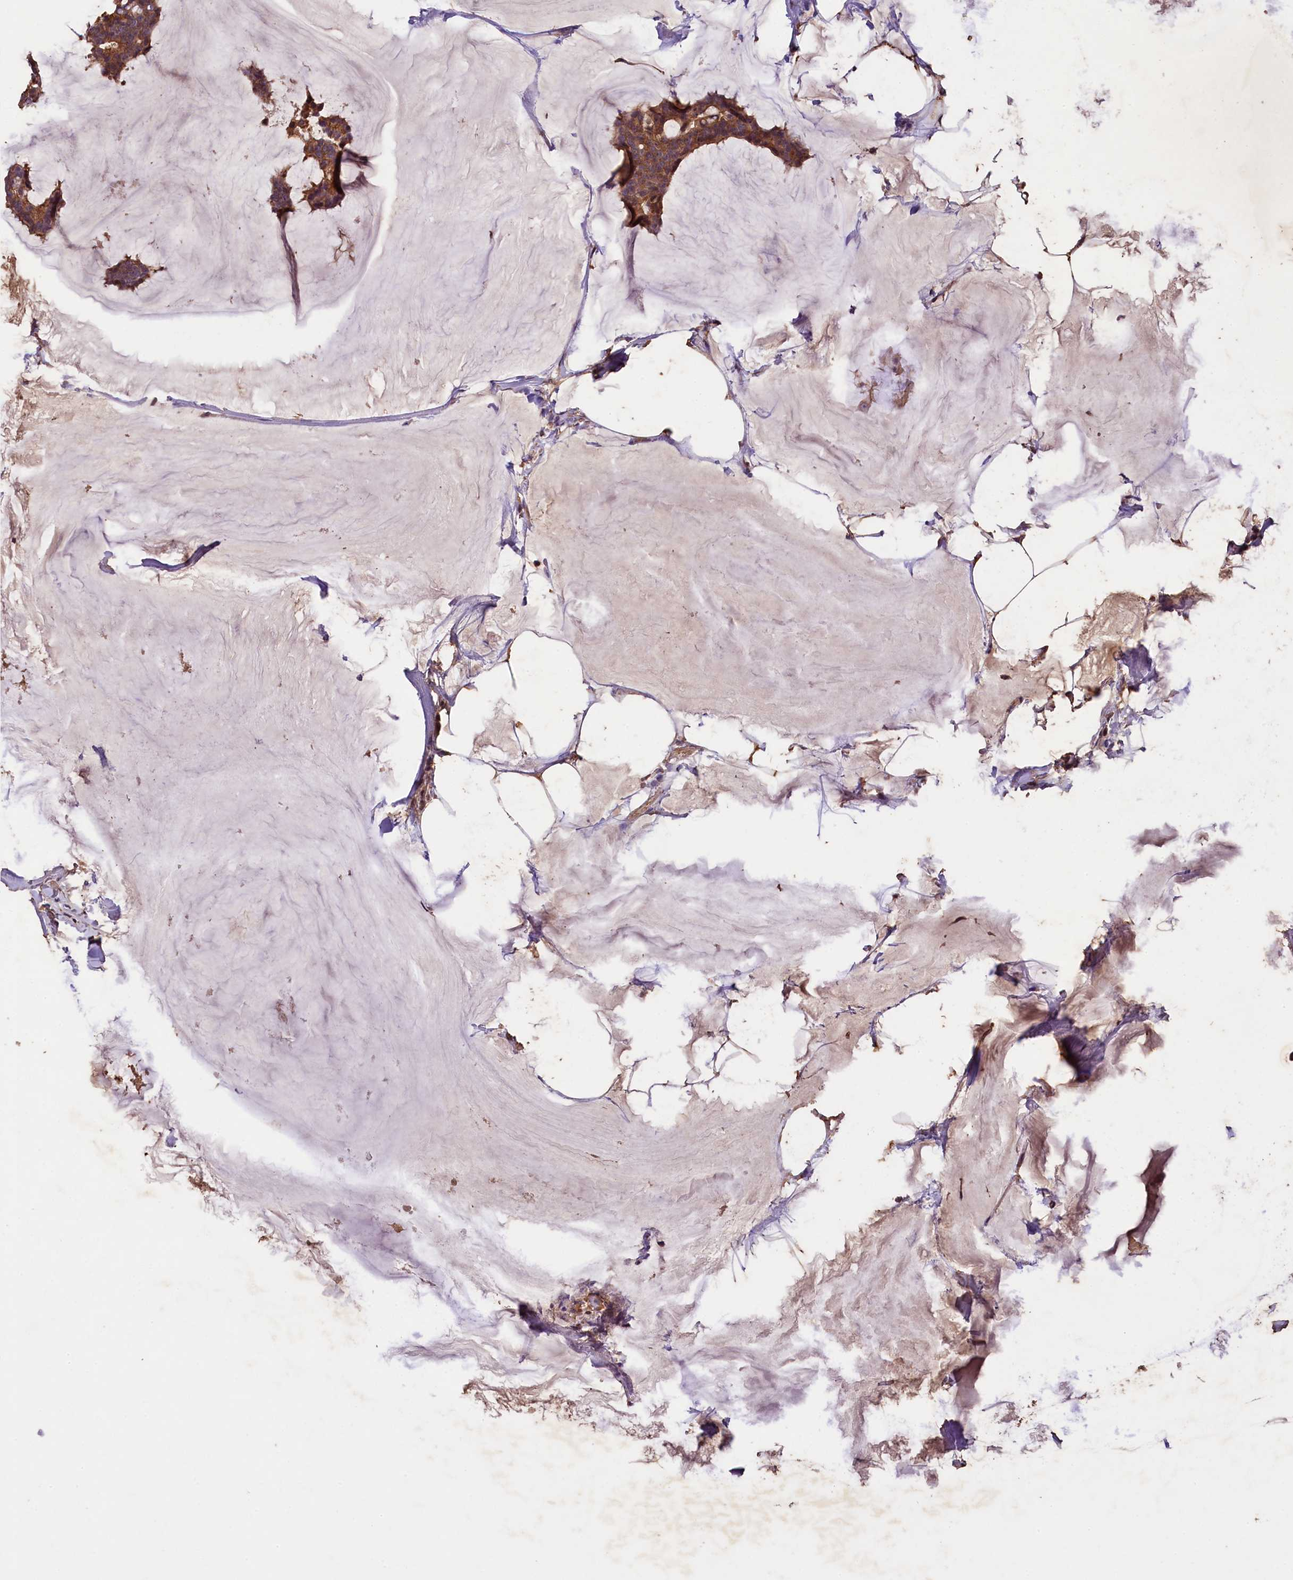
{"staining": {"intensity": "strong", "quantity": ">75%", "location": "cytoplasmic/membranous"}, "tissue": "breast cancer", "cell_type": "Tumor cells", "image_type": "cancer", "snomed": [{"axis": "morphology", "description": "Duct carcinoma"}, {"axis": "topography", "description": "Breast"}], "caption": "High-magnification brightfield microscopy of breast cancer (infiltrating ductal carcinoma) stained with DAB (brown) and counterstained with hematoxylin (blue). tumor cells exhibit strong cytoplasmic/membranous positivity is identified in approximately>75% of cells.", "gene": "PLXNB1", "patient": {"sex": "female", "age": 93}}